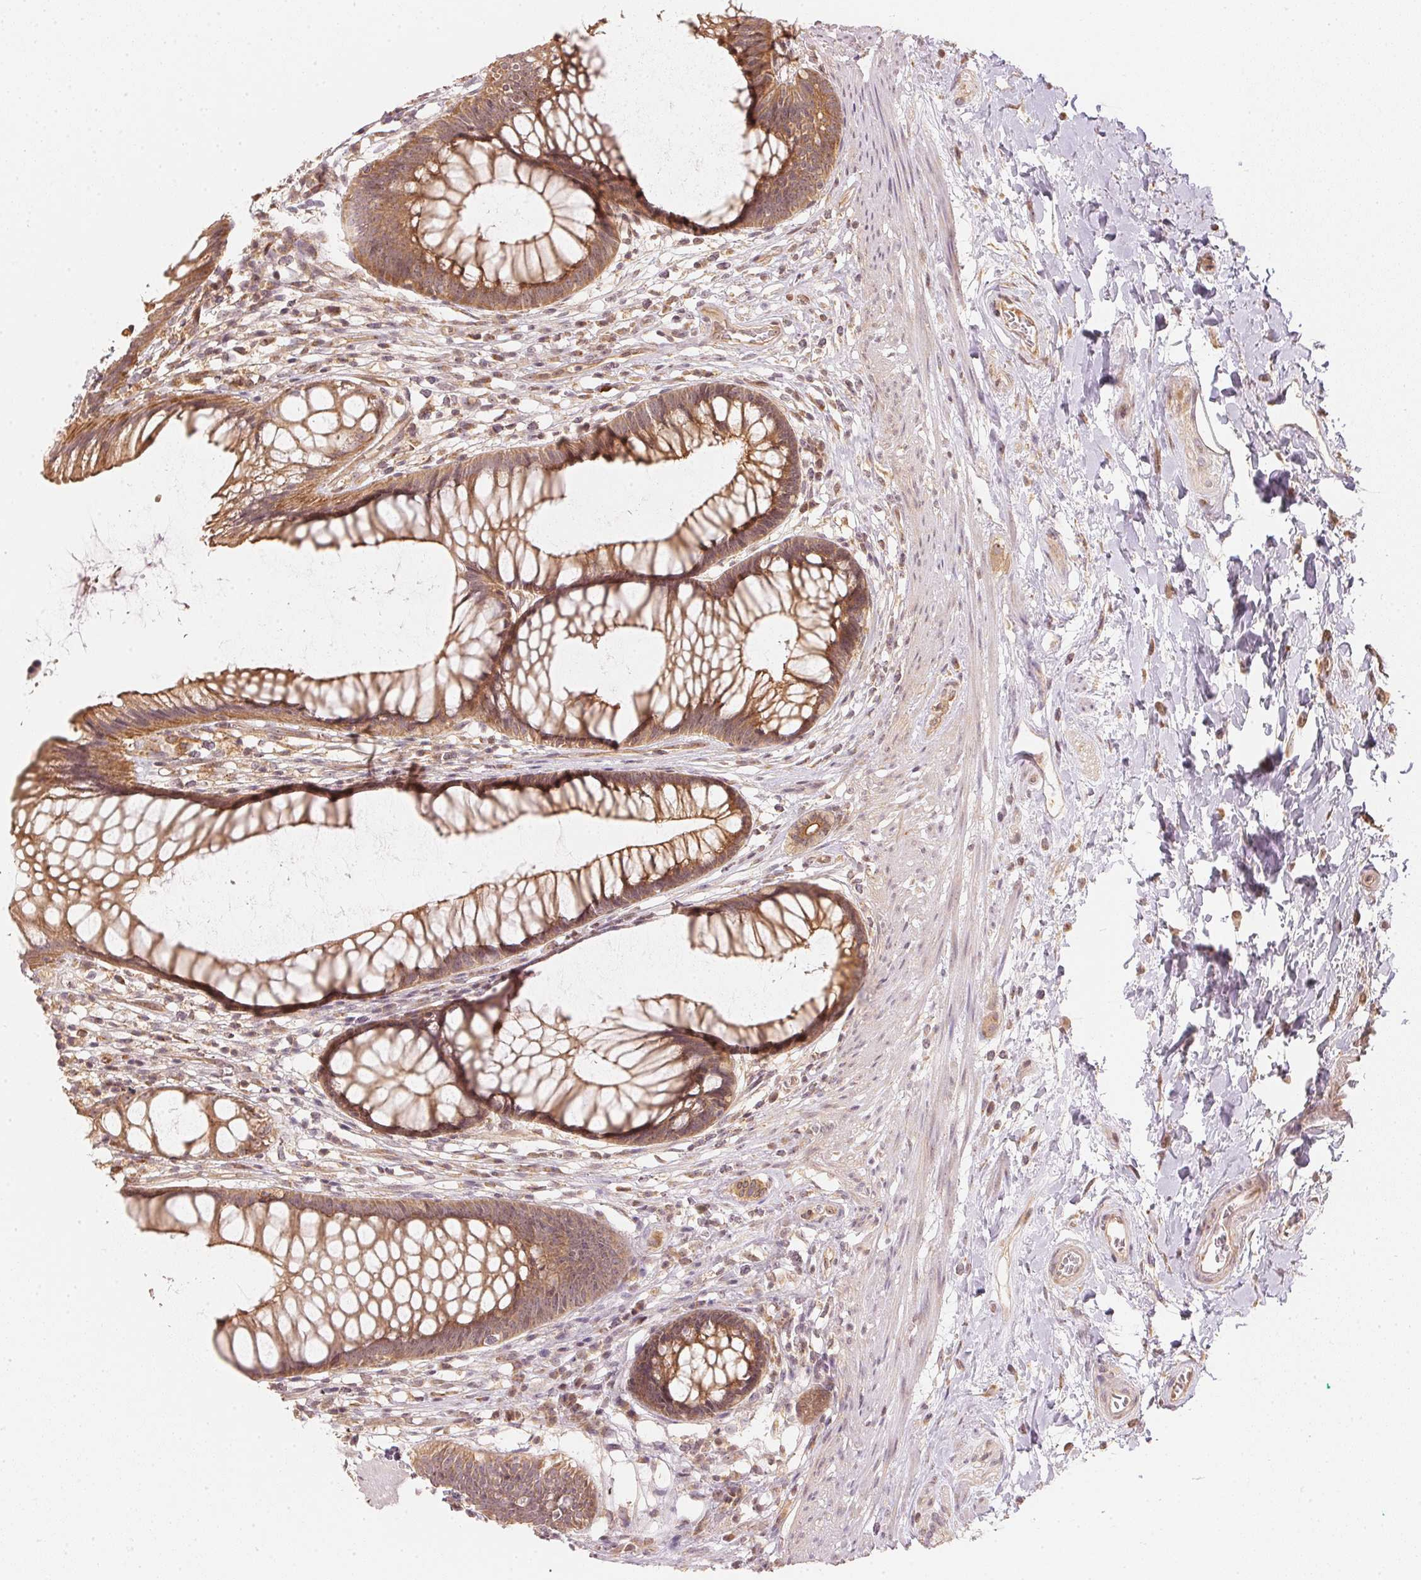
{"staining": {"intensity": "moderate", "quantity": ">75%", "location": "cytoplasmic/membranous"}, "tissue": "rectum", "cell_type": "Glandular cells", "image_type": "normal", "snomed": [{"axis": "morphology", "description": "Normal tissue, NOS"}, {"axis": "topography", "description": "Smooth muscle"}, {"axis": "topography", "description": "Rectum"}], "caption": "An immunohistochemistry image of unremarkable tissue is shown. Protein staining in brown labels moderate cytoplasmic/membranous positivity in rectum within glandular cells.", "gene": "WDR54", "patient": {"sex": "male", "age": 53}}